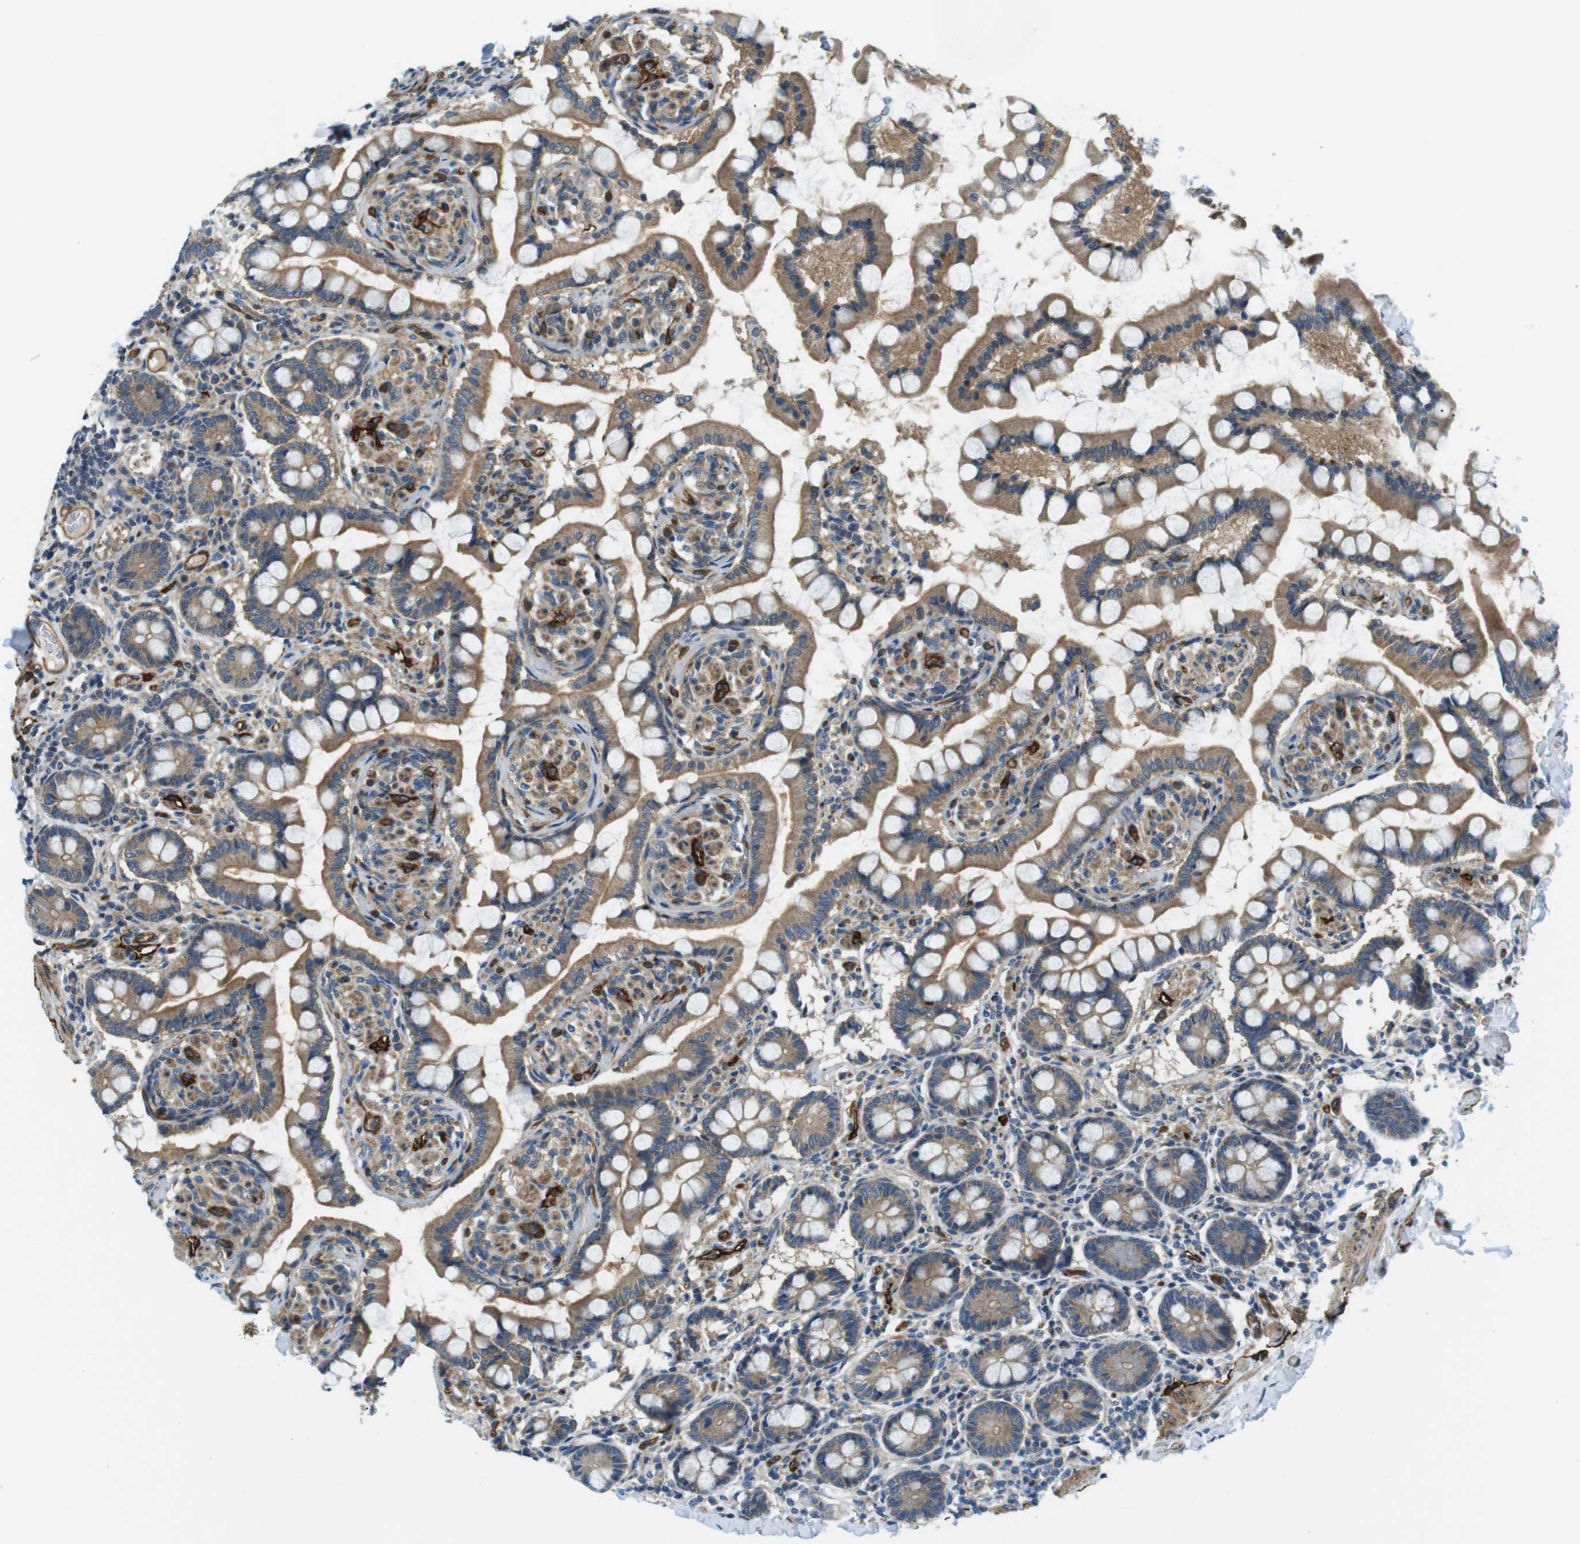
{"staining": {"intensity": "moderate", "quantity": ">75%", "location": "cytoplasmic/membranous"}, "tissue": "small intestine", "cell_type": "Glandular cells", "image_type": "normal", "snomed": [{"axis": "morphology", "description": "Normal tissue, NOS"}, {"axis": "topography", "description": "Small intestine"}], "caption": "High-magnification brightfield microscopy of unremarkable small intestine stained with DAB (3,3'-diaminobenzidine) (brown) and counterstained with hematoxylin (blue). glandular cells exhibit moderate cytoplasmic/membranous positivity is identified in approximately>75% of cells. The protein is shown in brown color, while the nuclei are stained blue.", "gene": "TSC1", "patient": {"sex": "male", "age": 41}}